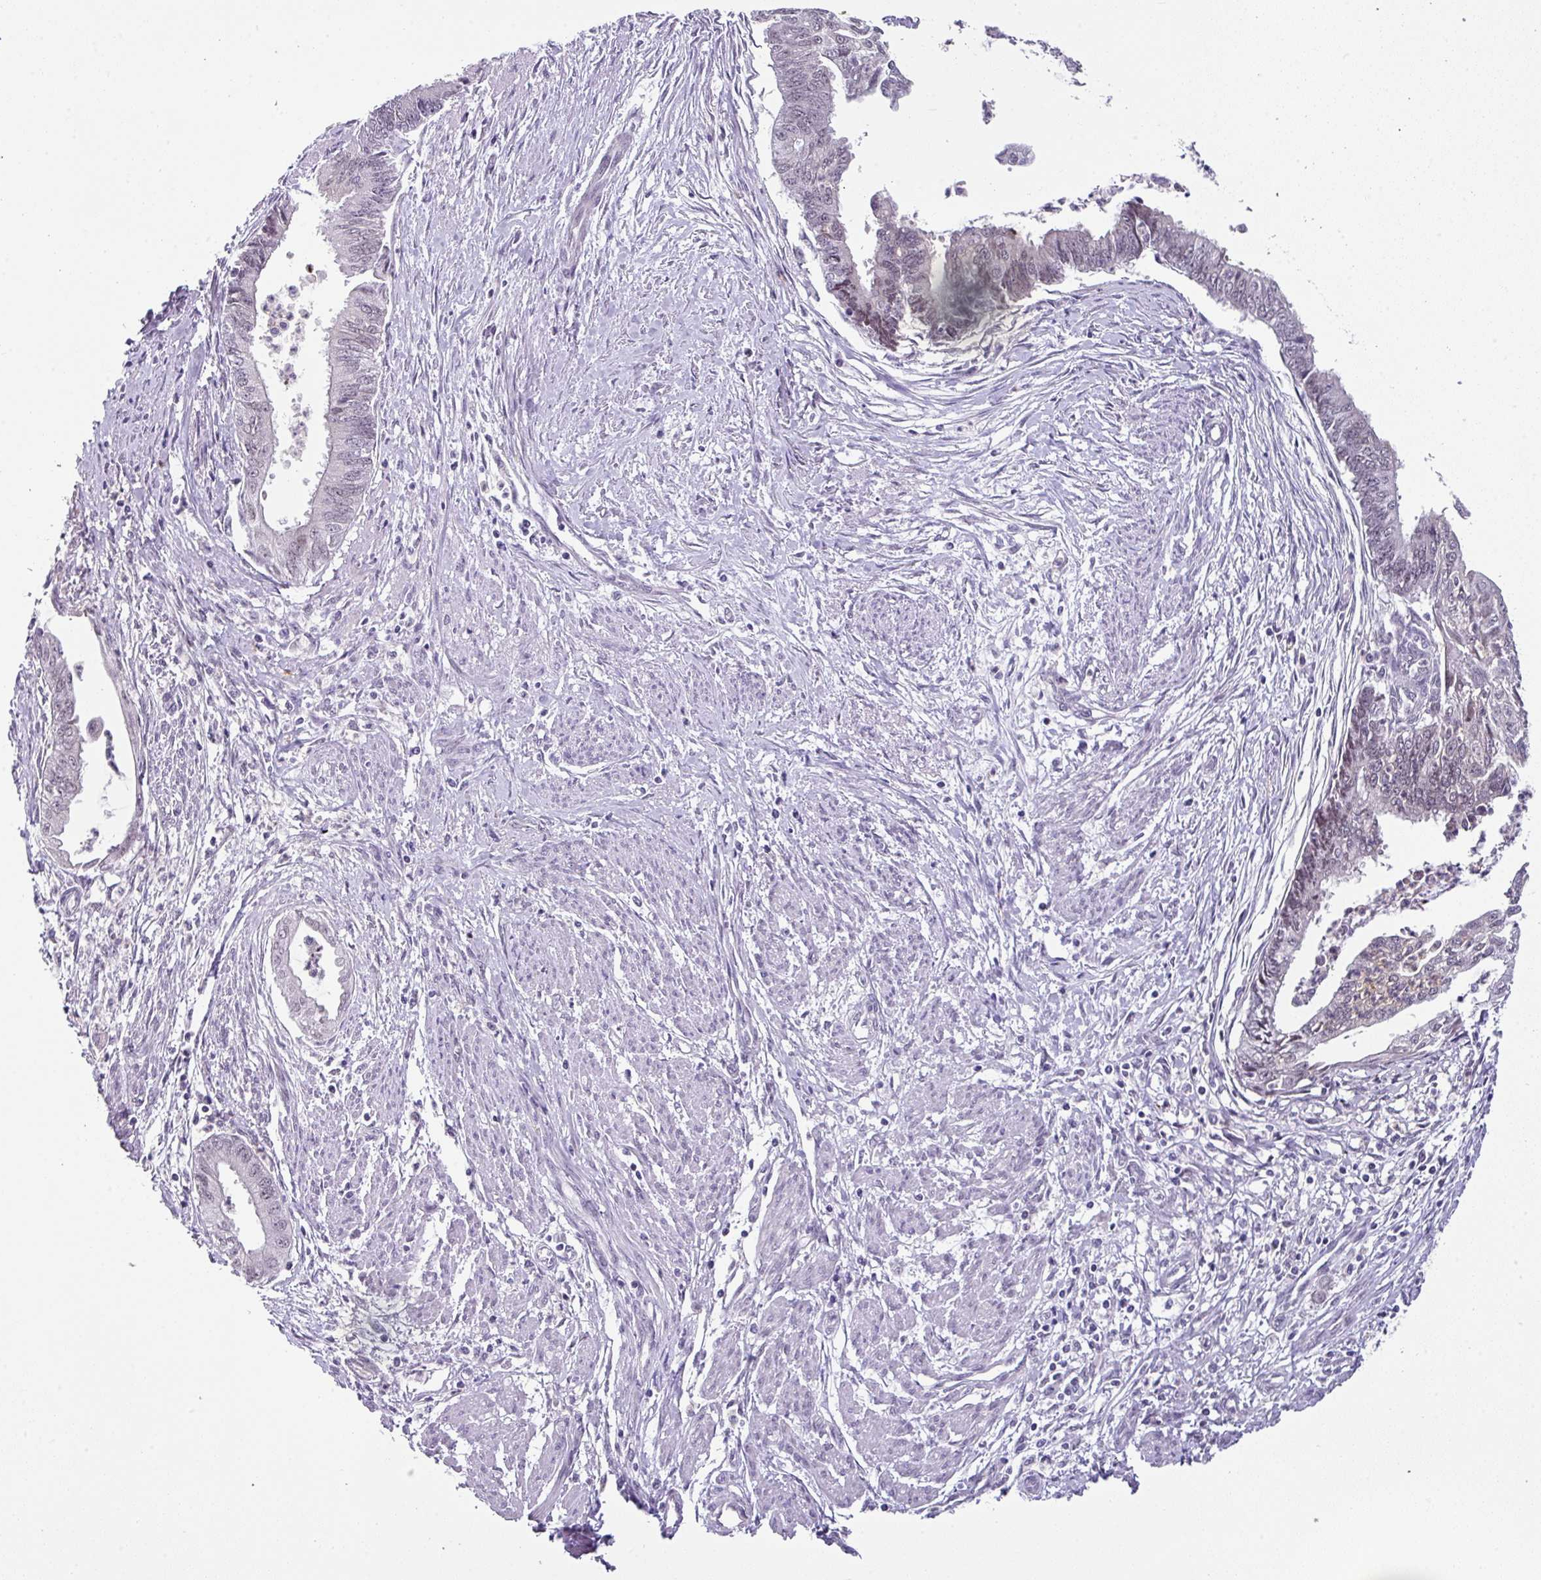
{"staining": {"intensity": "negative", "quantity": "none", "location": "none"}, "tissue": "endometrial cancer", "cell_type": "Tumor cells", "image_type": "cancer", "snomed": [{"axis": "morphology", "description": "Adenocarcinoma, NOS"}, {"axis": "topography", "description": "Endometrium"}], "caption": "DAB (3,3'-diaminobenzidine) immunohistochemical staining of human endometrial cancer displays no significant expression in tumor cells.", "gene": "ZFP3", "patient": {"sex": "female", "age": 73}}